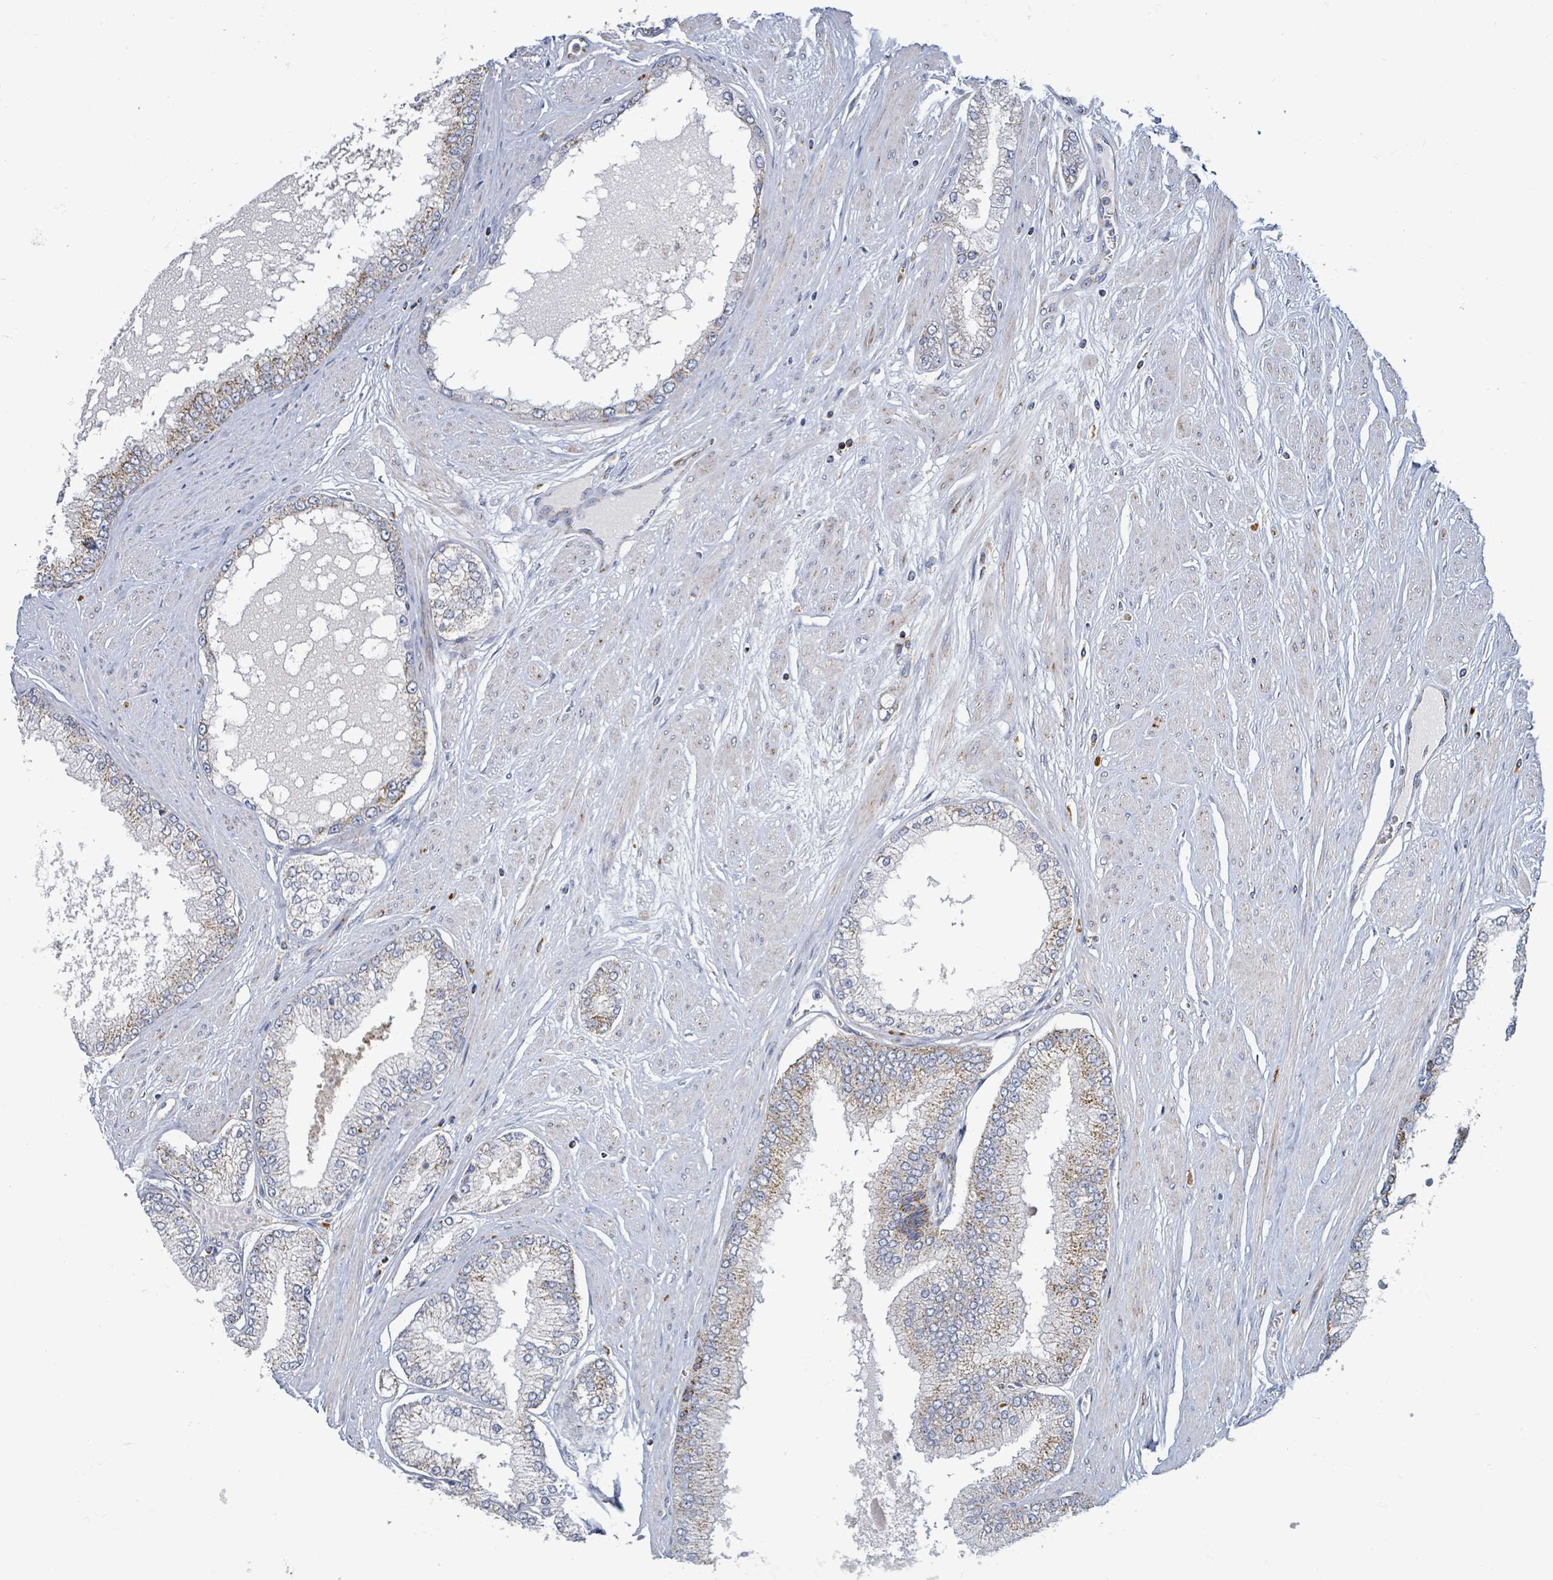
{"staining": {"intensity": "weak", "quantity": "<25%", "location": "cytoplasmic/membranous"}, "tissue": "prostate cancer", "cell_type": "Tumor cells", "image_type": "cancer", "snomed": [{"axis": "morphology", "description": "Adenocarcinoma, Low grade"}, {"axis": "topography", "description": "Prostate"}], "caption": "Immunohistochemistry (IHC) of human prostate cancer (low-grade adenocarcinoma) displays no positivity in tumor cells.", "gene": "SUCLG2", "patient": {"sex": "male", "age": 55}}